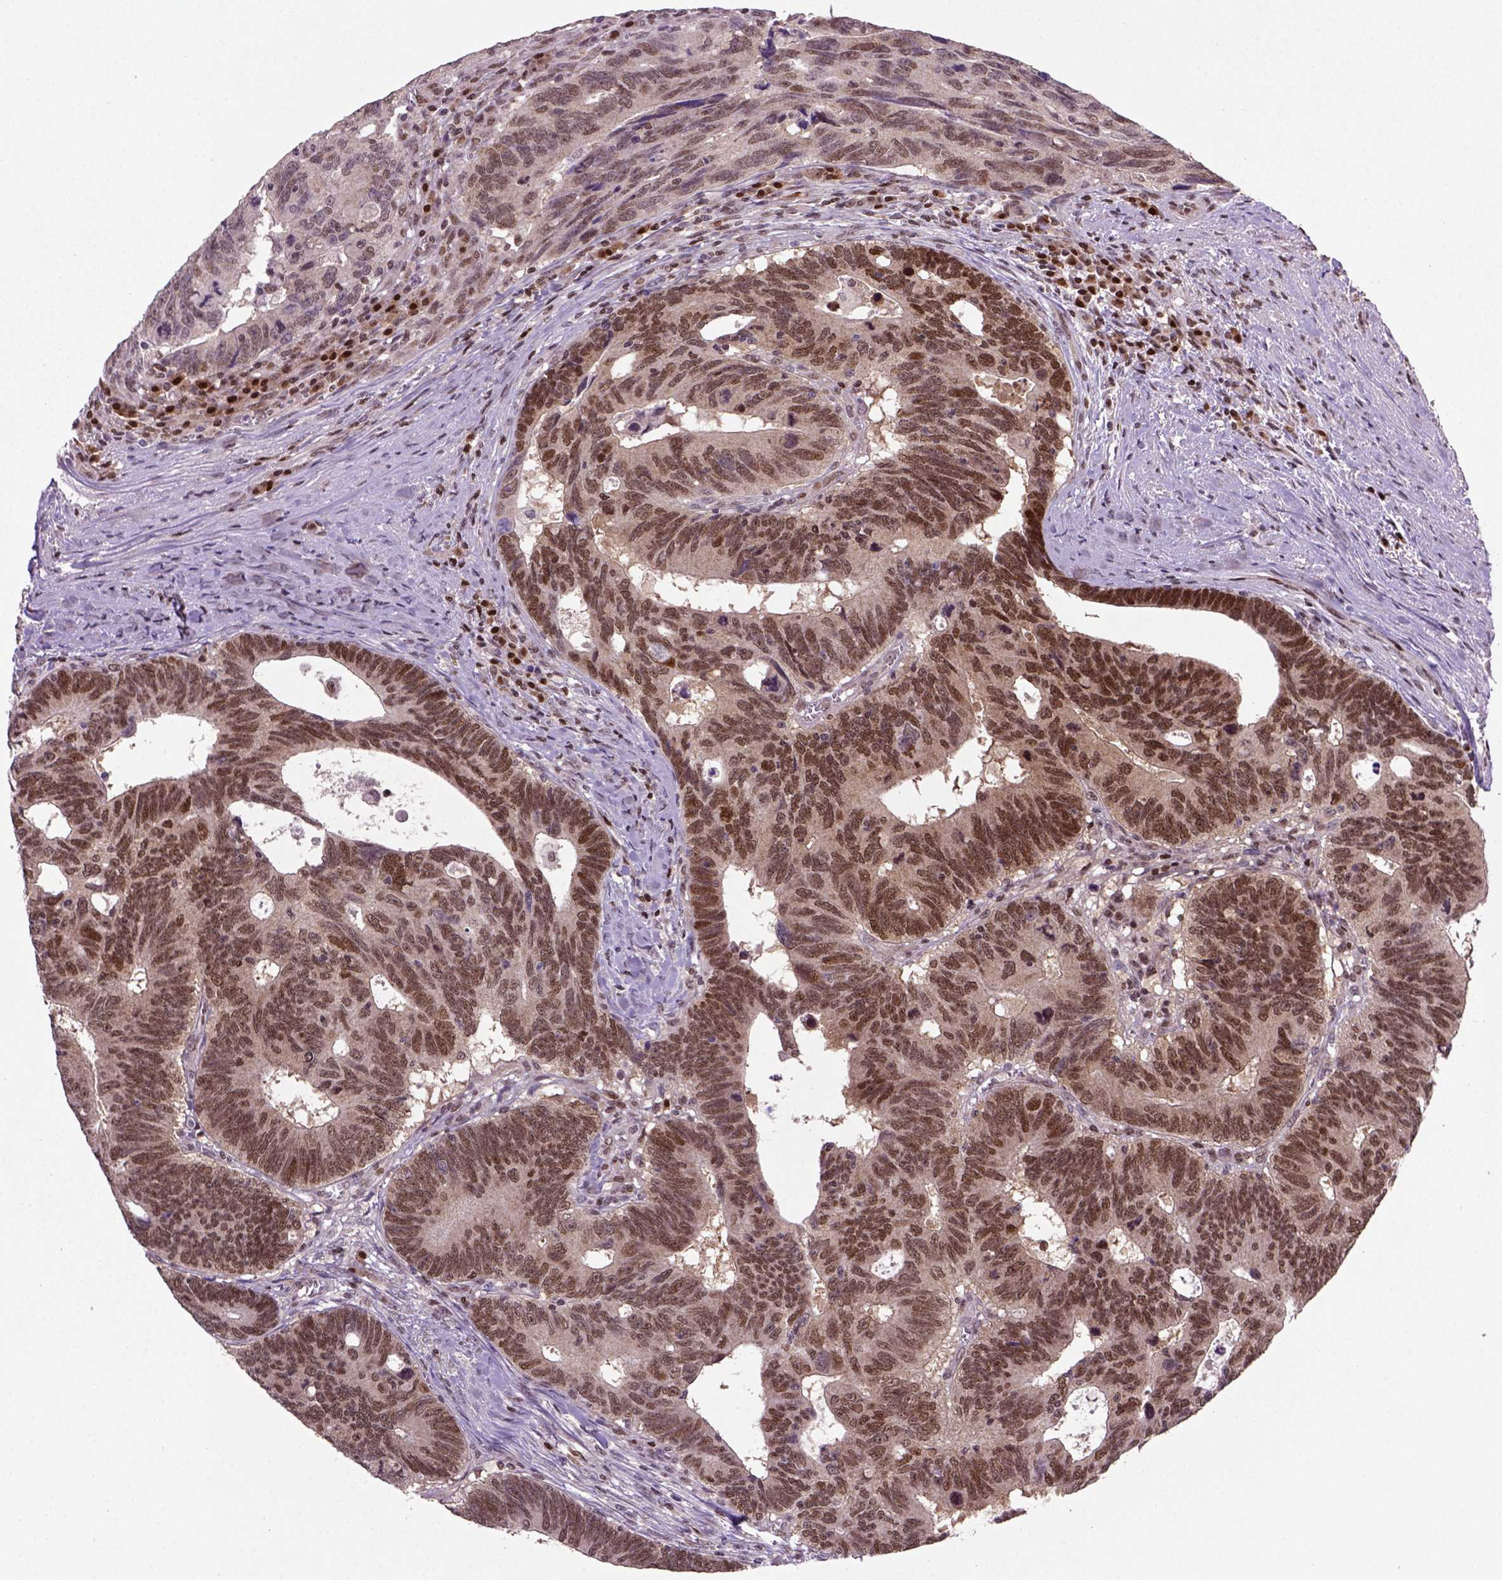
{"staining": {"intensity": "moderate", "quantity": ">75%", "location": "nuclear"}, "tissue": "colorectal cancer", "cell_type": "Tumor cells", "image_type": "cancer", "snomed": [{"axis": "morphology", "description": "Adenocarcinoma, NOS"}, {"axis": "topography", "description": "Colon"}], "caption": "IHC (DAB) staining of human colorectal cancer (adenocarcinoma) reveals moderate nuclear protein positivity in about >75% of tumor cells.", "gene": "MGMT", "patient": {"sex": "female", "age": 77}}